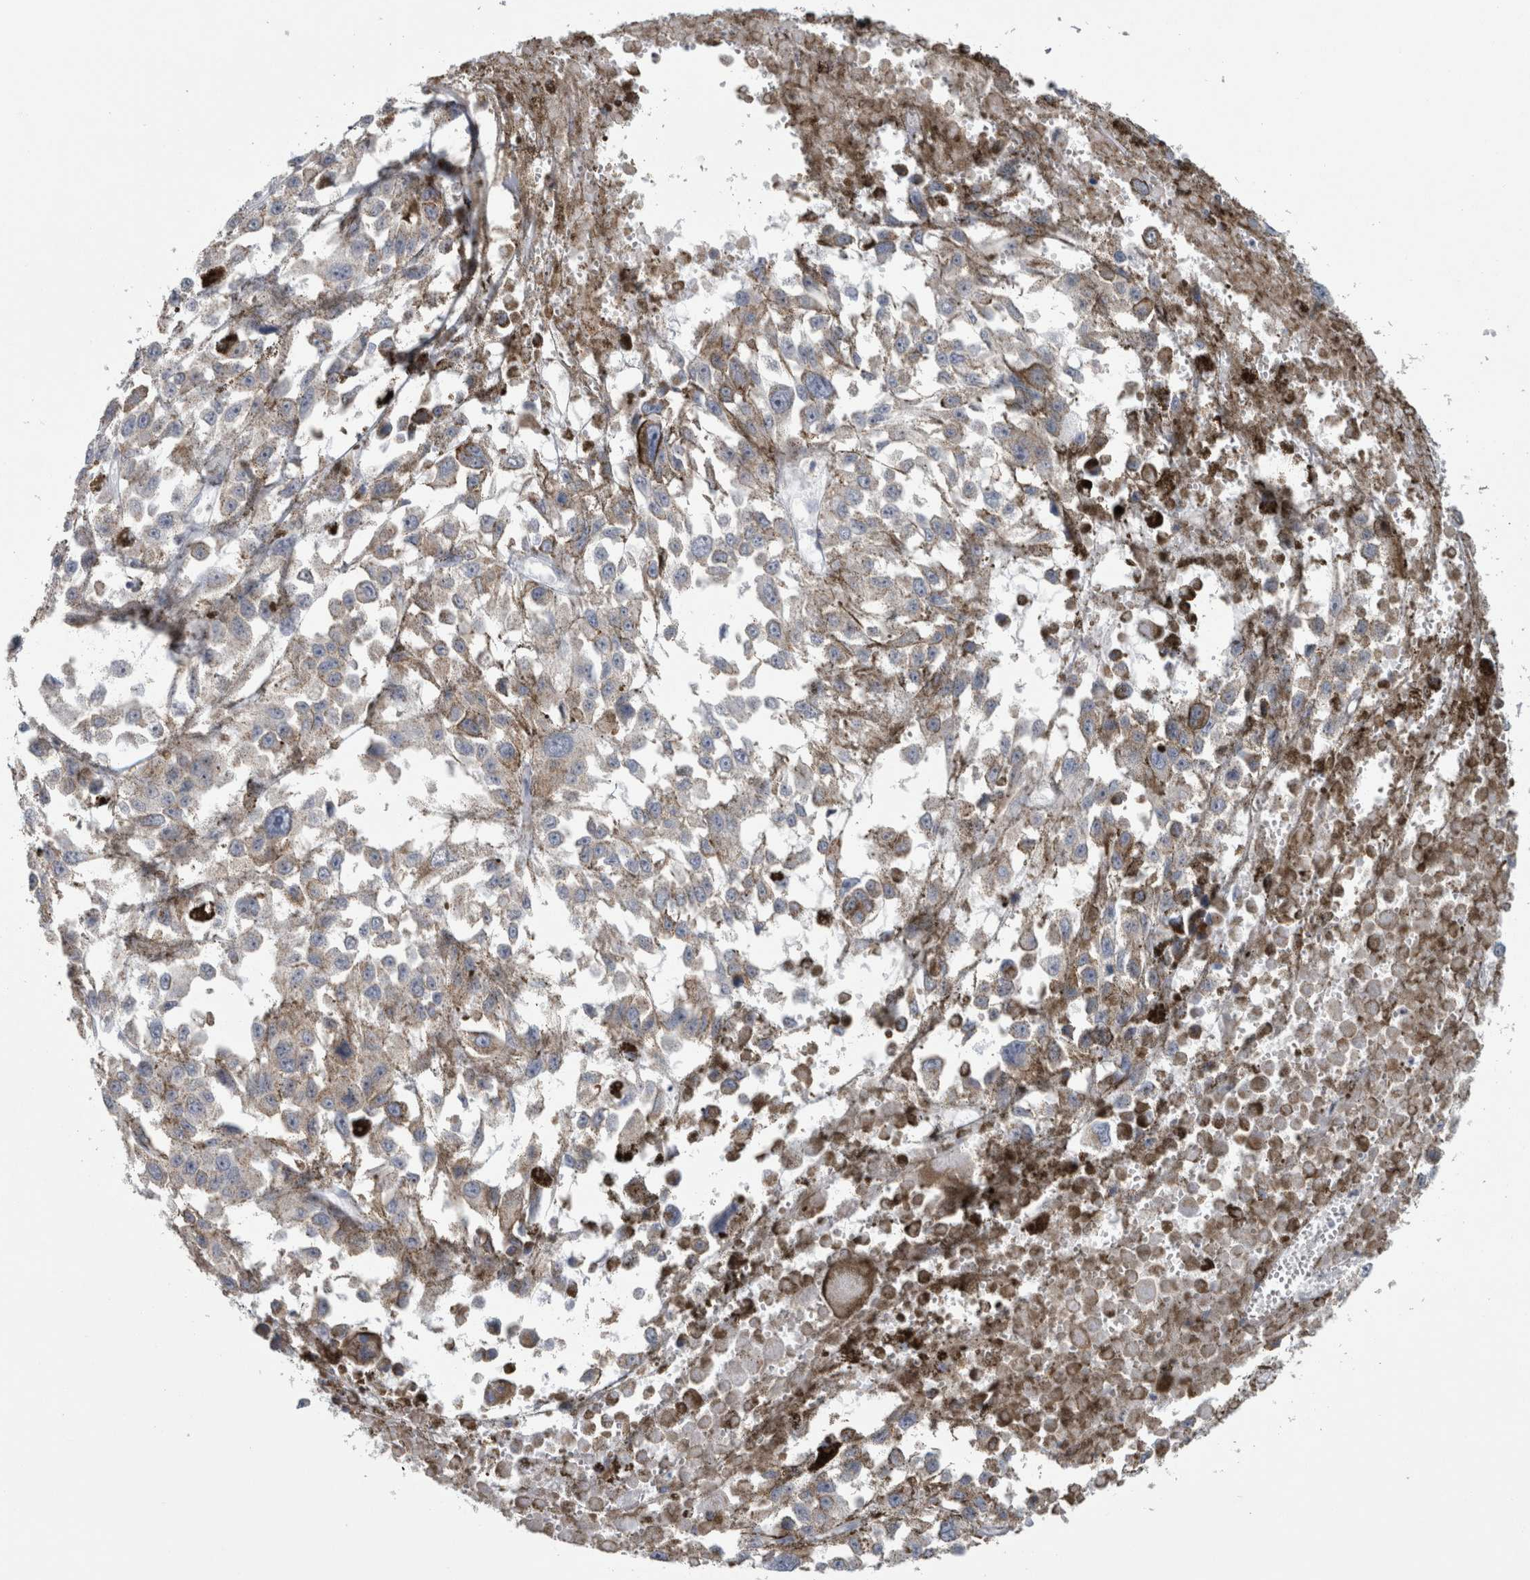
{"staining": {"intensity": "negative", "quantity": "none", "location": "none"}, "tissue": "melanoma", "cell_type": "Tumor cells", "image_type": "cancer", "snomed": [{"axis": "morphology", "description": "Malignant melanoma, Metastatic site"}, {"axis": "topography", "description": "Lymph node"}], "caption": "A photomicrograph of malignant melanoma (metastatic site) stained for a protein displays no brown staining in tumor cells. (Stains: DAB (3,3'-diaminobenzidine) immunohistochemistry with hematoxylin counter stain, Microscopy: brightfield microscopy at high magnification).", "gene": "PLIN1", "patient": {"sex": "male", "age": 59}}